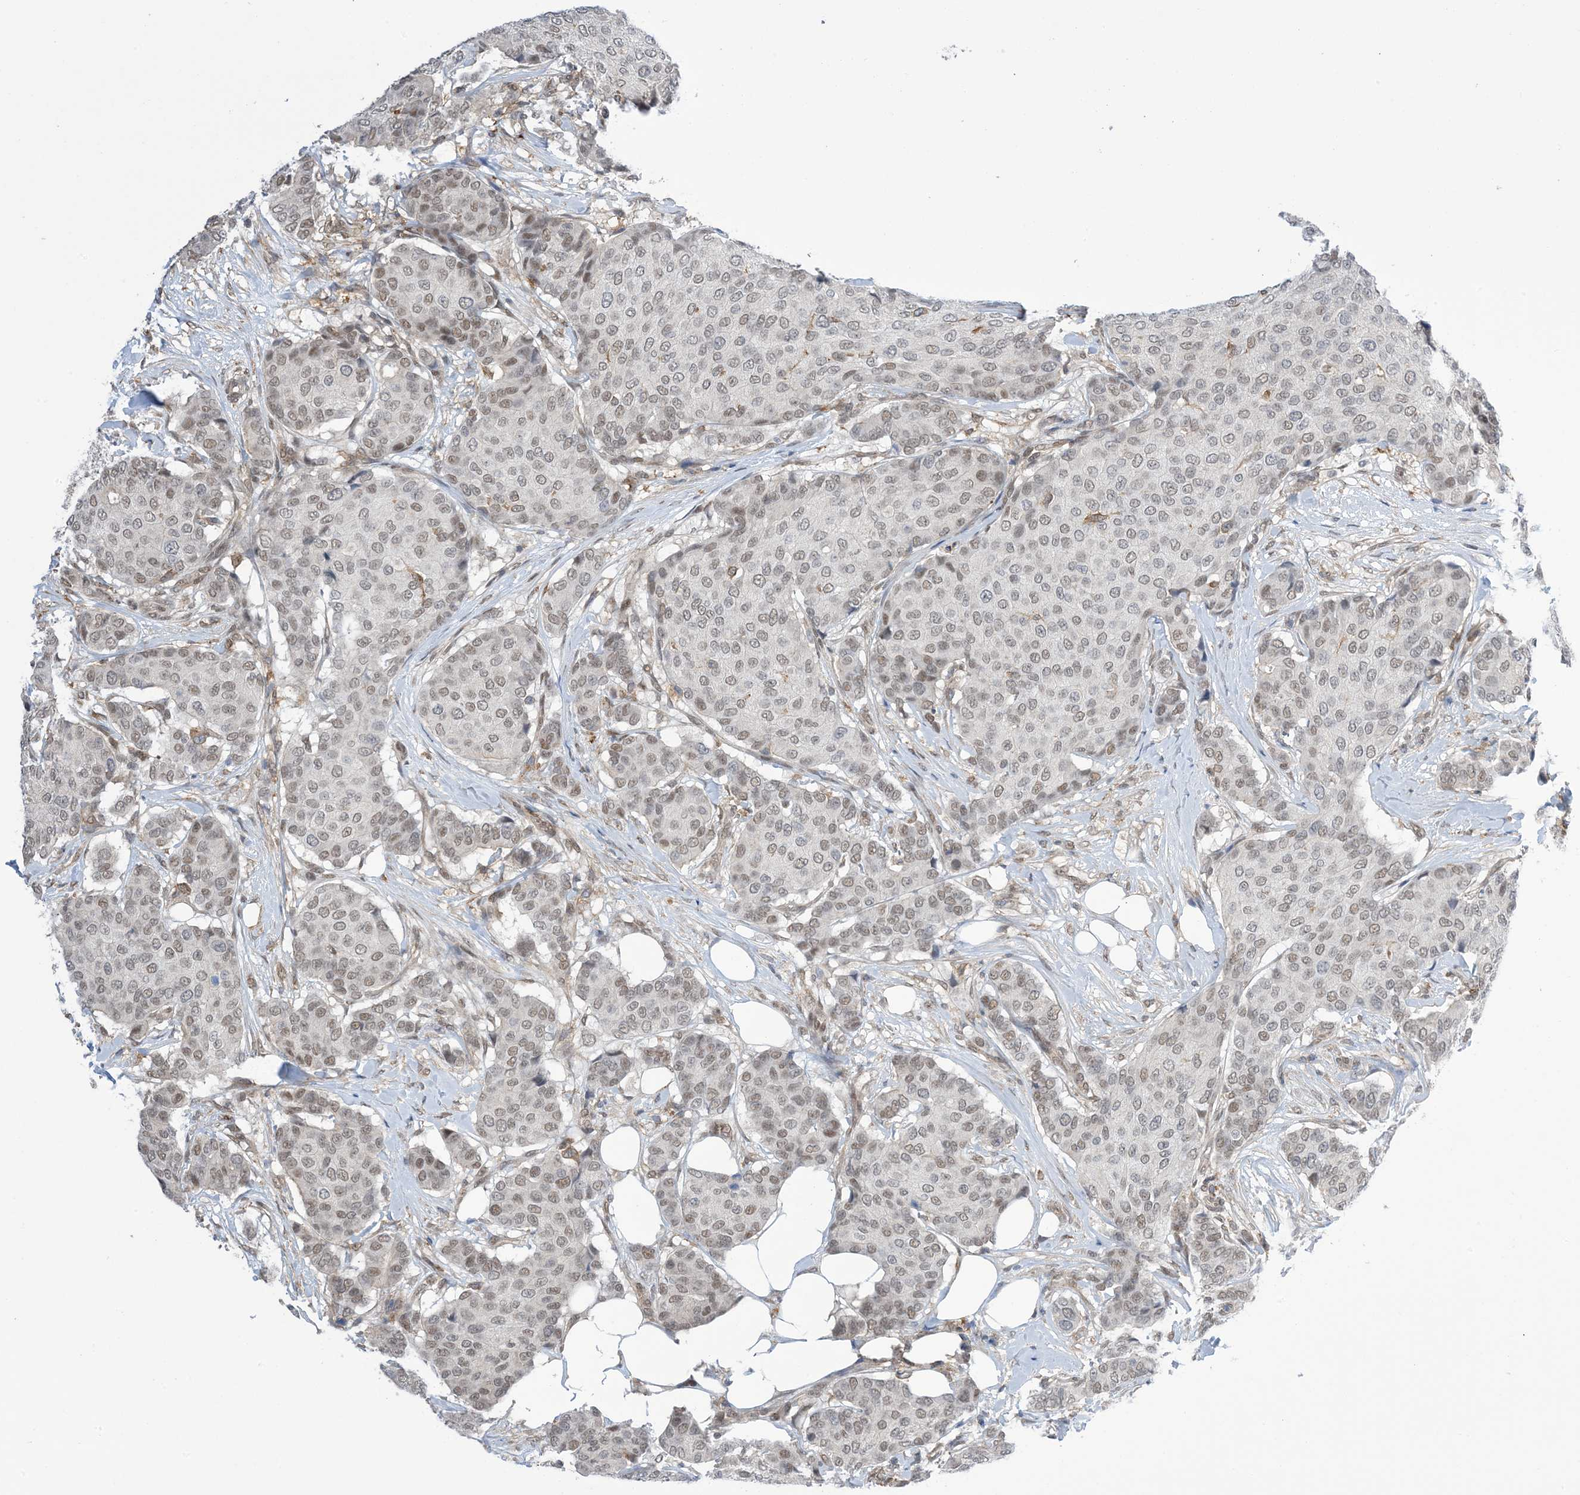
{"staining": {"intensity": "weak", "quantity": "25%-75%", "location": "nuclear"}, "tissue": "breast cancer", "cell_type": "Tumor cells", "image_type": "cancer", "snomed": [{"axis": "morphology", "description": "Duct carcinoma"}, {"axis": "topography", "description": "Breast"}], "caption": "There is low levels of weak nuclear positivity in tumor cells of infiltrating ductal carcinoma (breast), as demonstrated by immunohistochemical staining (brown color).", "gene": "ZNF8", "patient": {"sex": "female", "age": 75}}